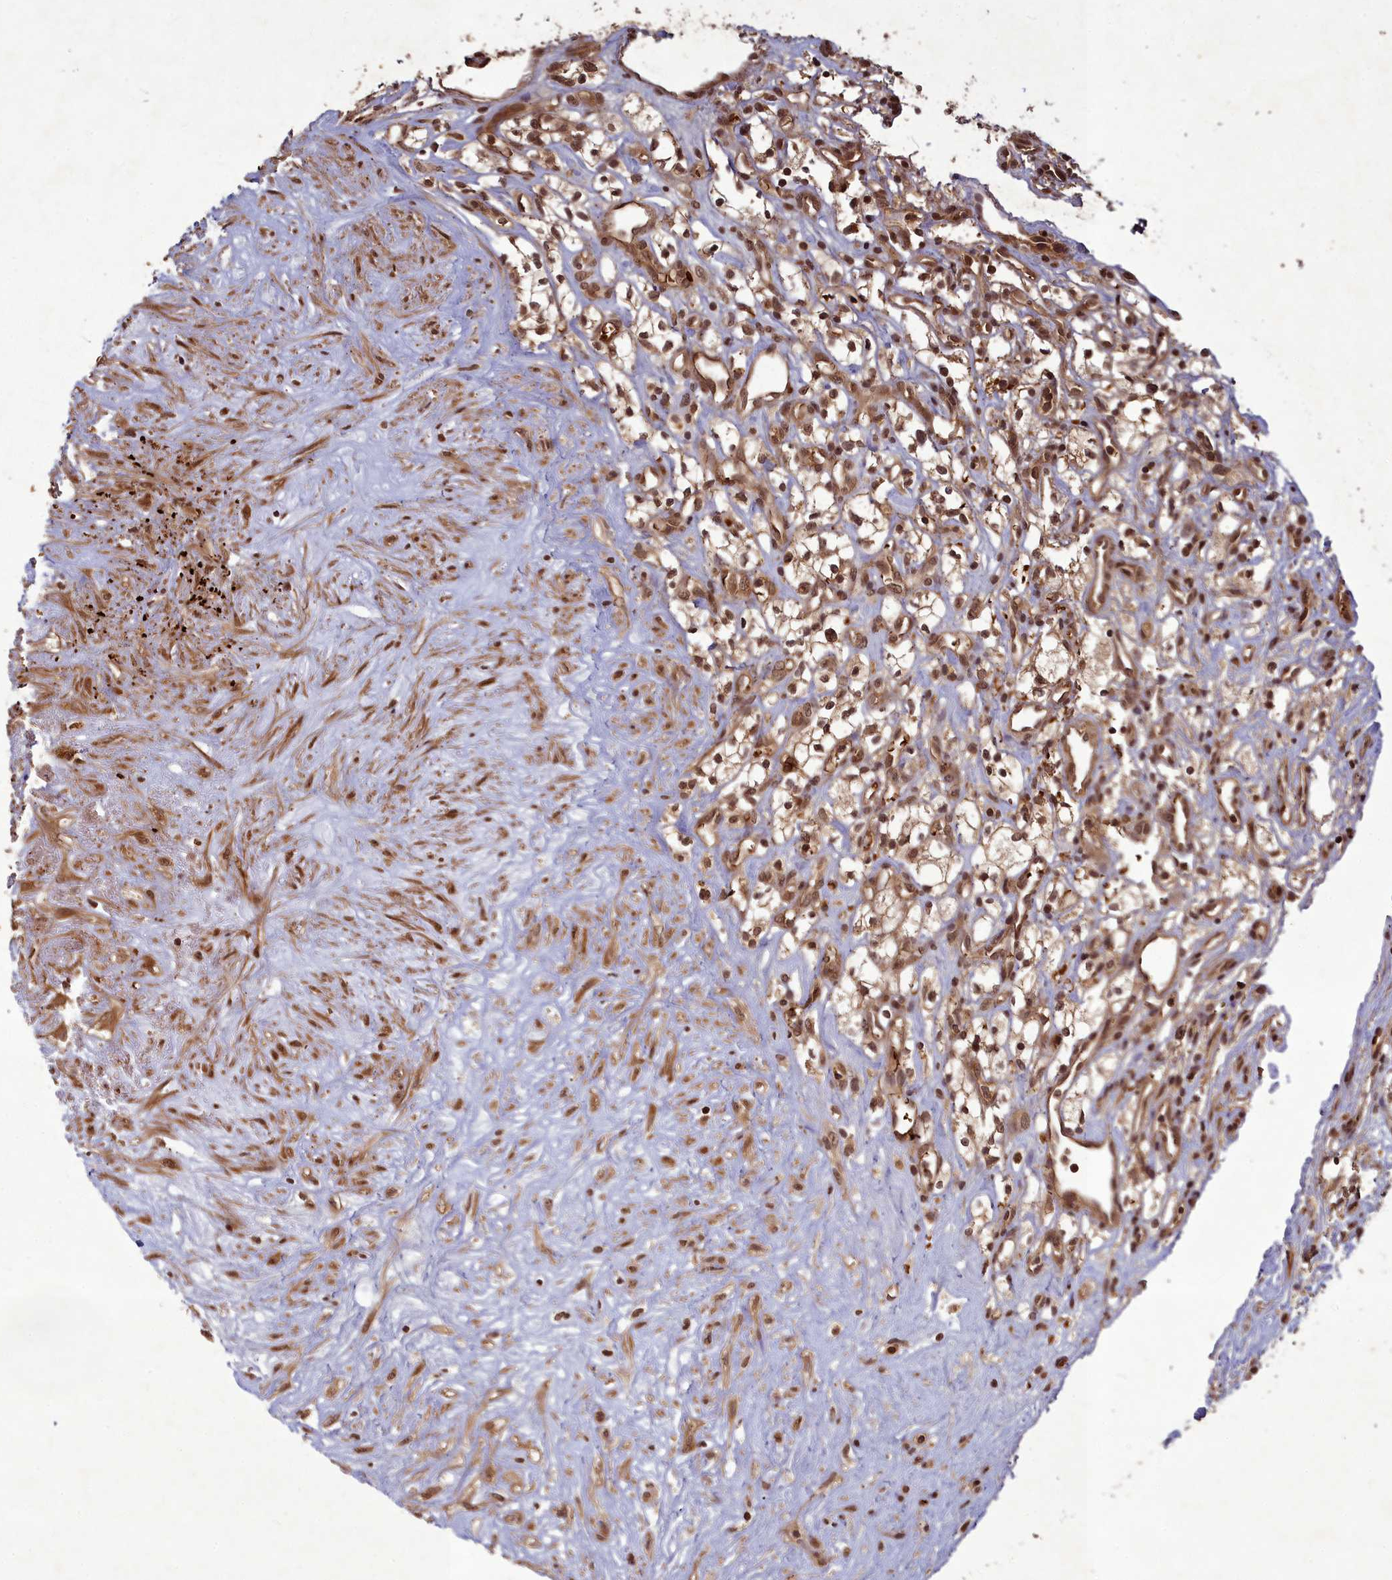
{"staining": {"intensity": "moderate", "quantity": ">75%", "location": "cytoplasmic/membranous,nuclear"}, "tissue": "renal cancer", "cell_type": "Tumor cells", "image_type": "cancer", "snomed": [{"axis": "morphology", "description": "Adenocarcinoma, NOS"}, {"axis": "topography", "description": "Kidney"}], "caption": "A medium amount of moderate cytoplasmic/membranous and nuclear positivity is appreciated in approximately >75% of tumor cells in adenocarcinoma (renal) tissue.", "gene": "SRMS", "patient": {"sex": "male", "age": 59}}